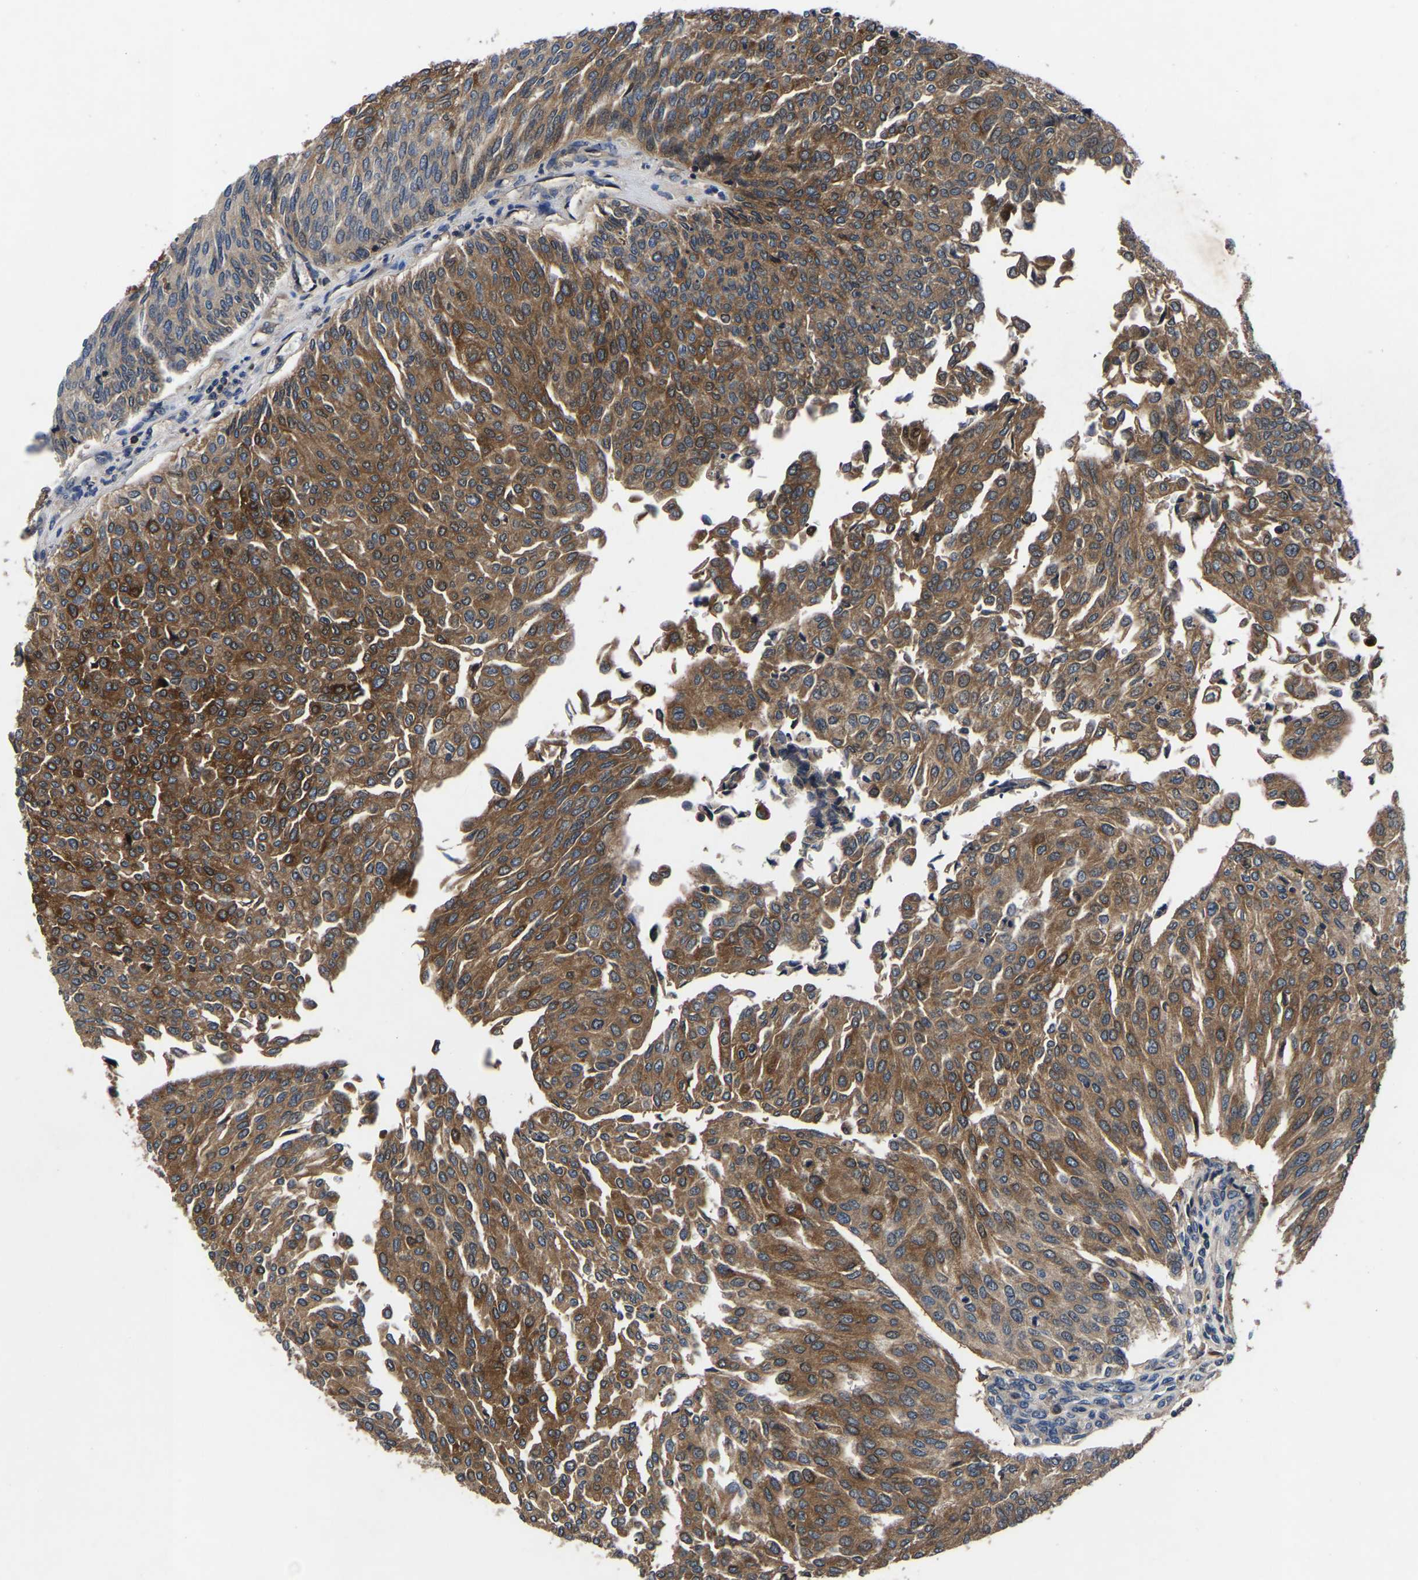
{"staining": {"intensity": "strong", "quantity": ">75%", "location": "cytoplasmic/membranous"}, "tissue": "urothelial cancer", "cell_type": "Tumor cells", "image_type": "cancer", "snomed": [{"axis": "morphology", "description": "Urothelial carcinoma, Low grade"}, {"axis": "topography", "description": "Urinary bladder"}], "caption": "Brown immunohistochemical staining in human urothelial cancer reveals strong cytoplasmic/membranous expression in approximately >75% of tumor cells.", "gene": "FGD5", "patient": {"sex": "female", "age": 79}}